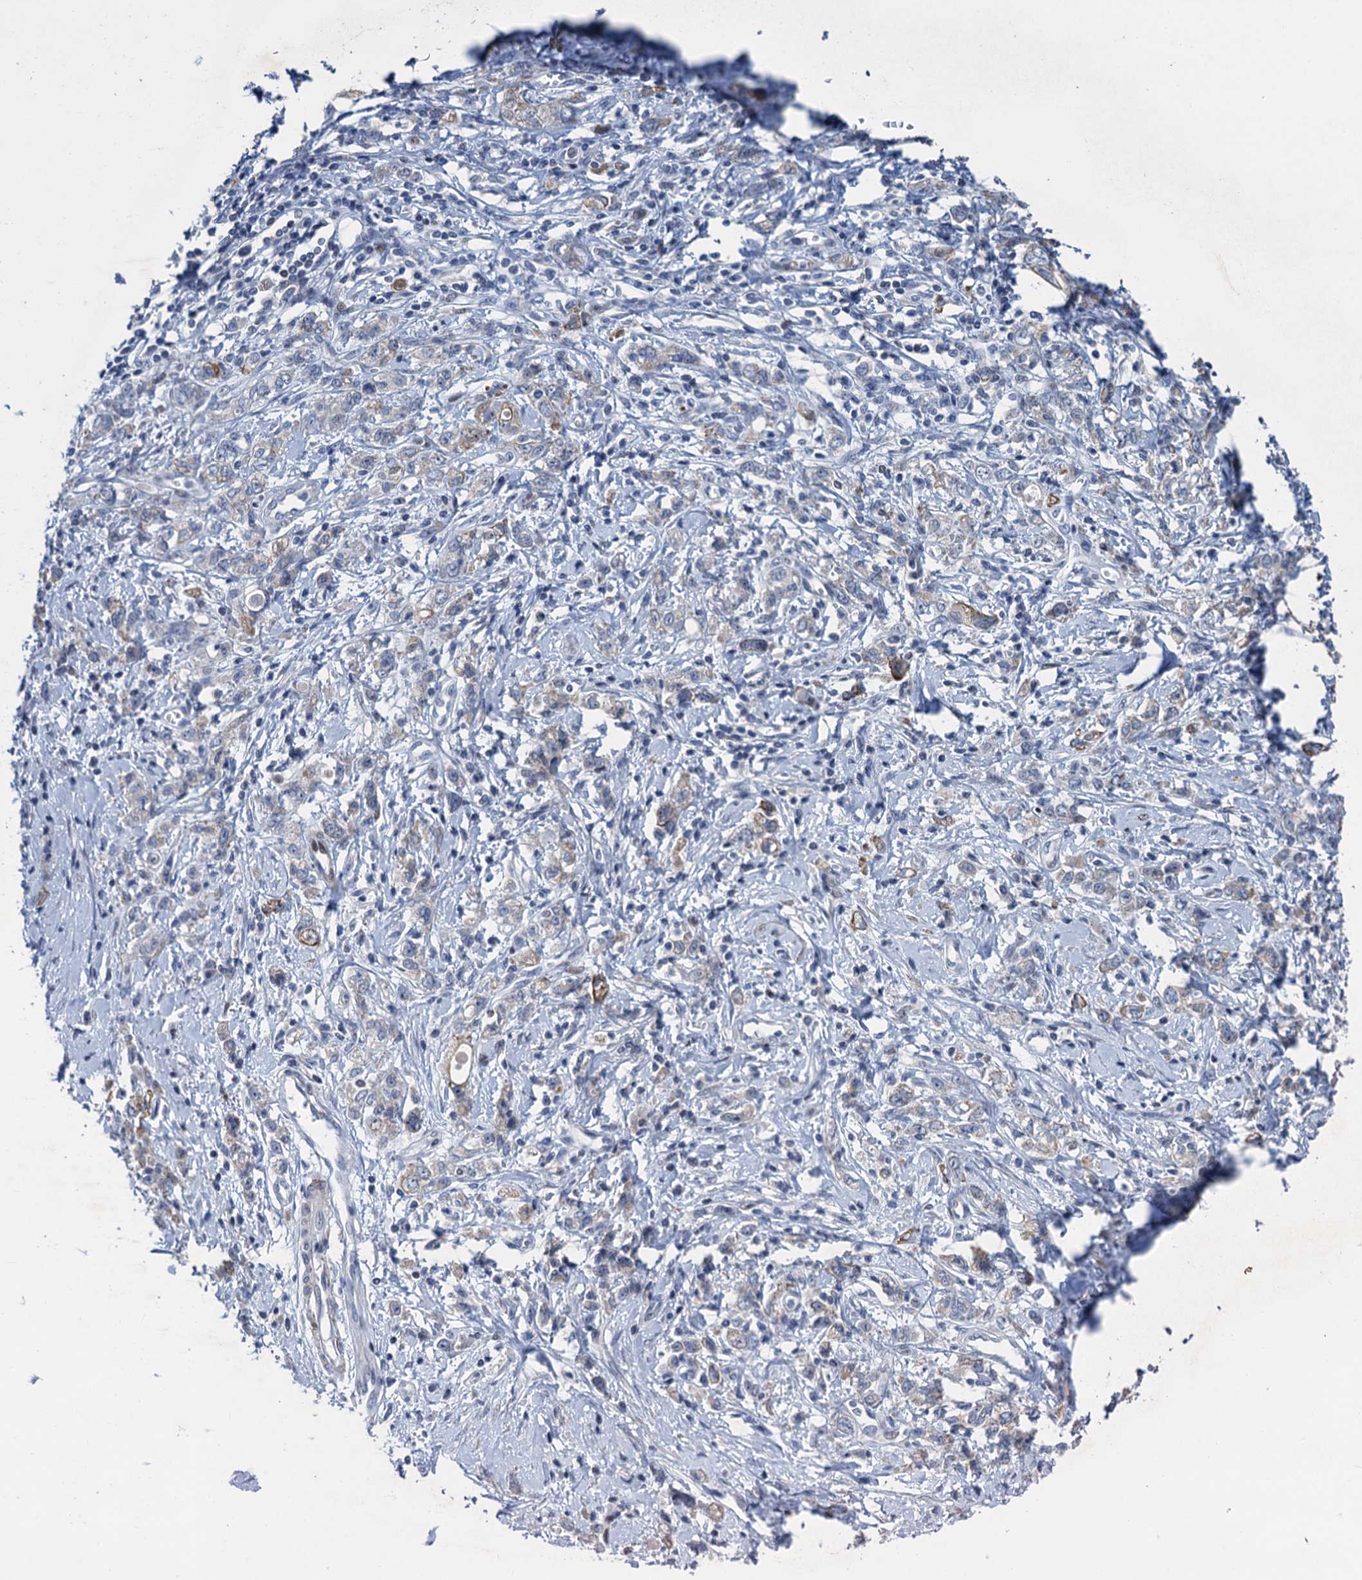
{"staining": {"intensity": "weak", "quantity": "<25%", "location": "cytoplasmic/membranous"}, "tissue": "stomach cancer", "cell_type": "Tumor cells", "image_type": "cancer", "snomed": [{"axis": "morphology", "description": "Adenocarcinoma, NOS"}, {"axis": "topography", "description": "Stomach"}], "caption": "High power microscopy photomicrograph of an immunohistochemistry micrograph of stomach cancer (adenocarcinoma), revealing no significant staining in tumor cells. (Stains: DAB immunohistochemistry (IHC) with hematoxylin counter stain, Microscopy: brightfield microscopy at high magnification).", "gene": "ESYT3", "patient": {"sex": "female", "age": 76}}